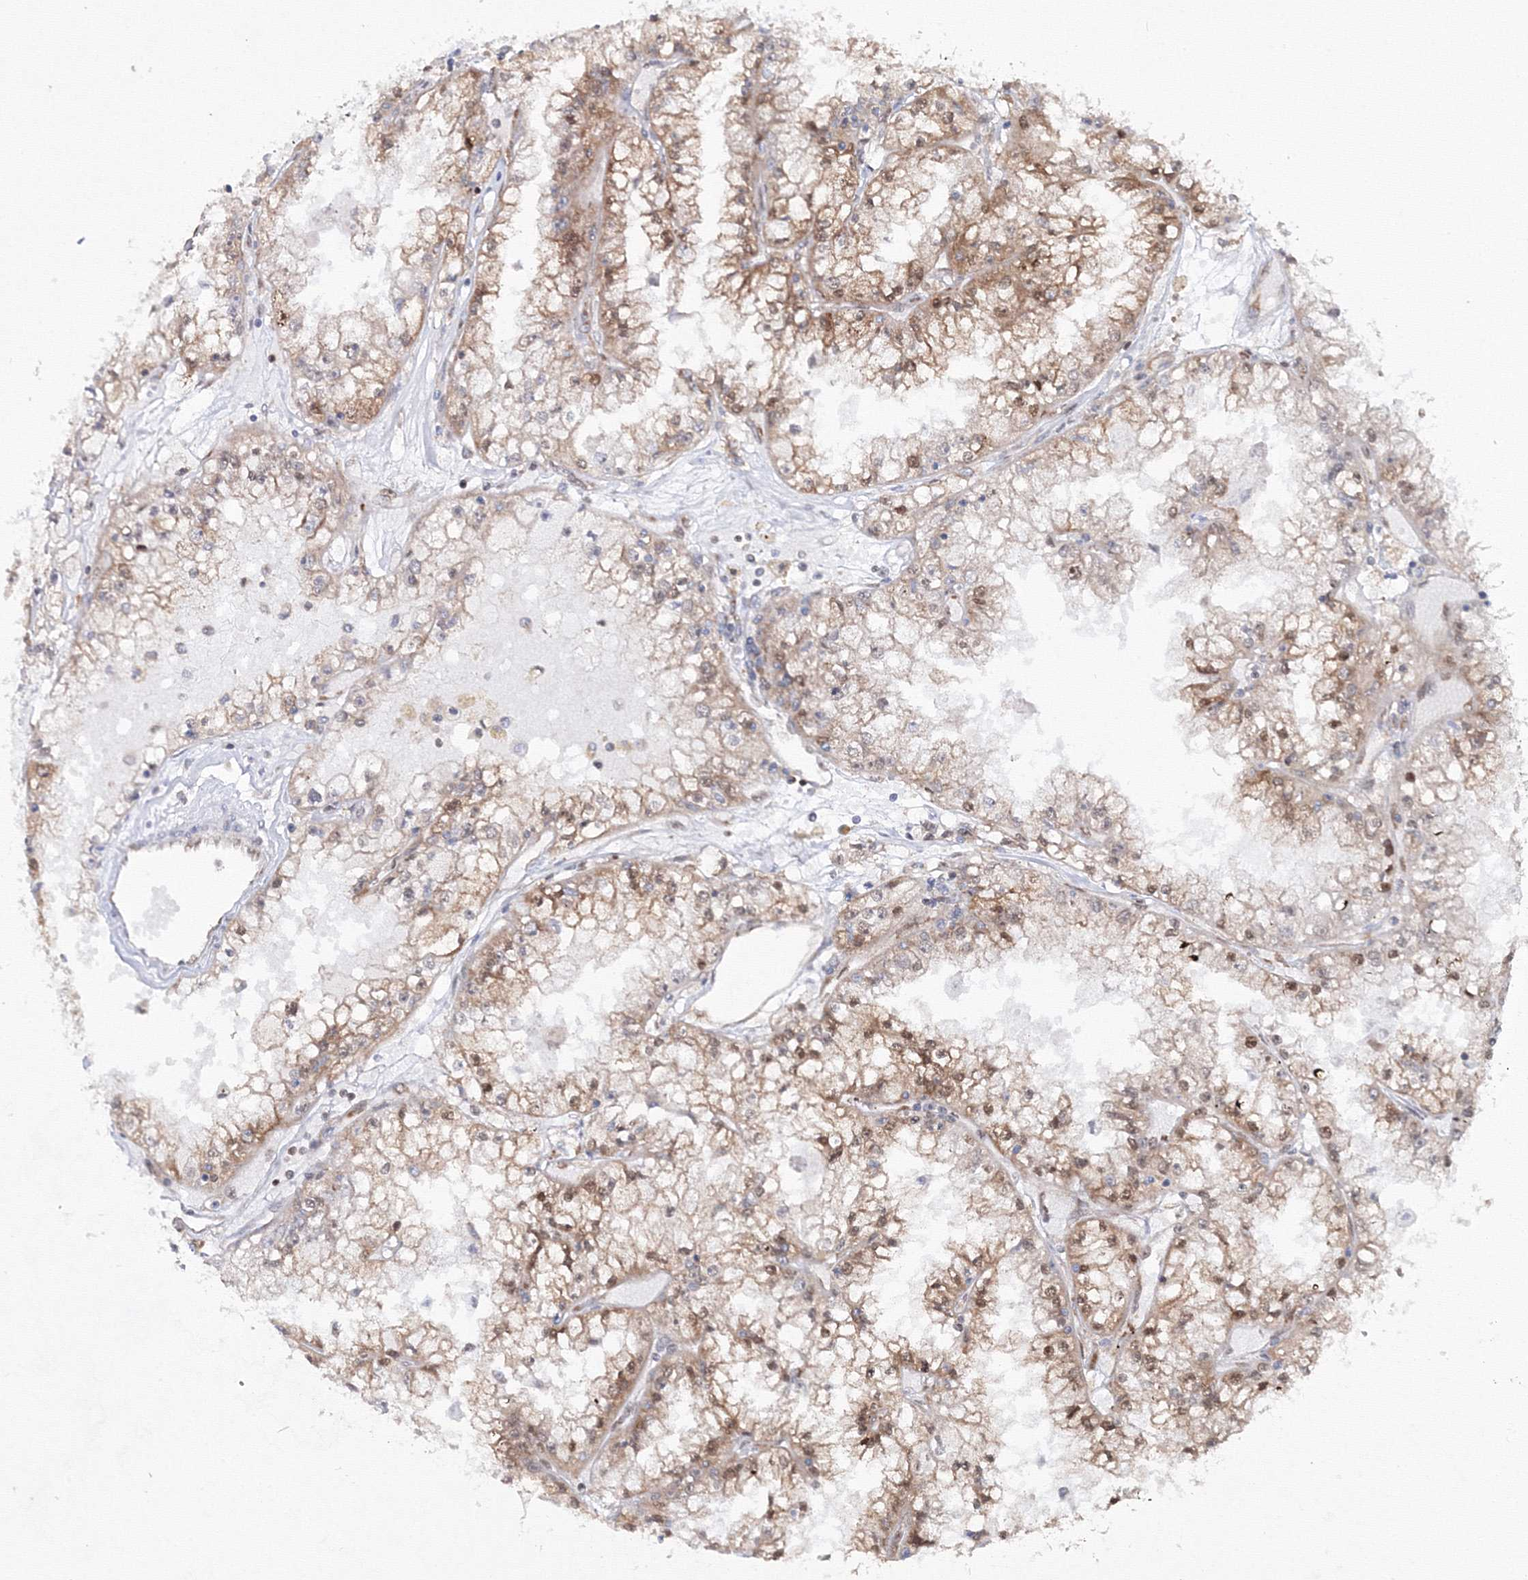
{"staining": {"intensity": "moderate", "quantity": ">75%", "location": "cytoplasmic/membranous,nuclear"}, "tissue": "renal cancer", "cell_type": "Tumor cells", "image_type": "cancer", "snomed": [{"axis": "morphology", "description": "Adenocarcinoma, NOS"}, {"axis": "topography", "description": "Kidney"}], "caption": "An immunohistochemistry photomicrograph of tumor tissue is shown. Protein staining in brown highlights moderate cytoplasmic/membranous and nuclear positivity in renal cancer within tumor cells.", "gene": "HARS1", "patient": {"sex": "male", "age": 56}}